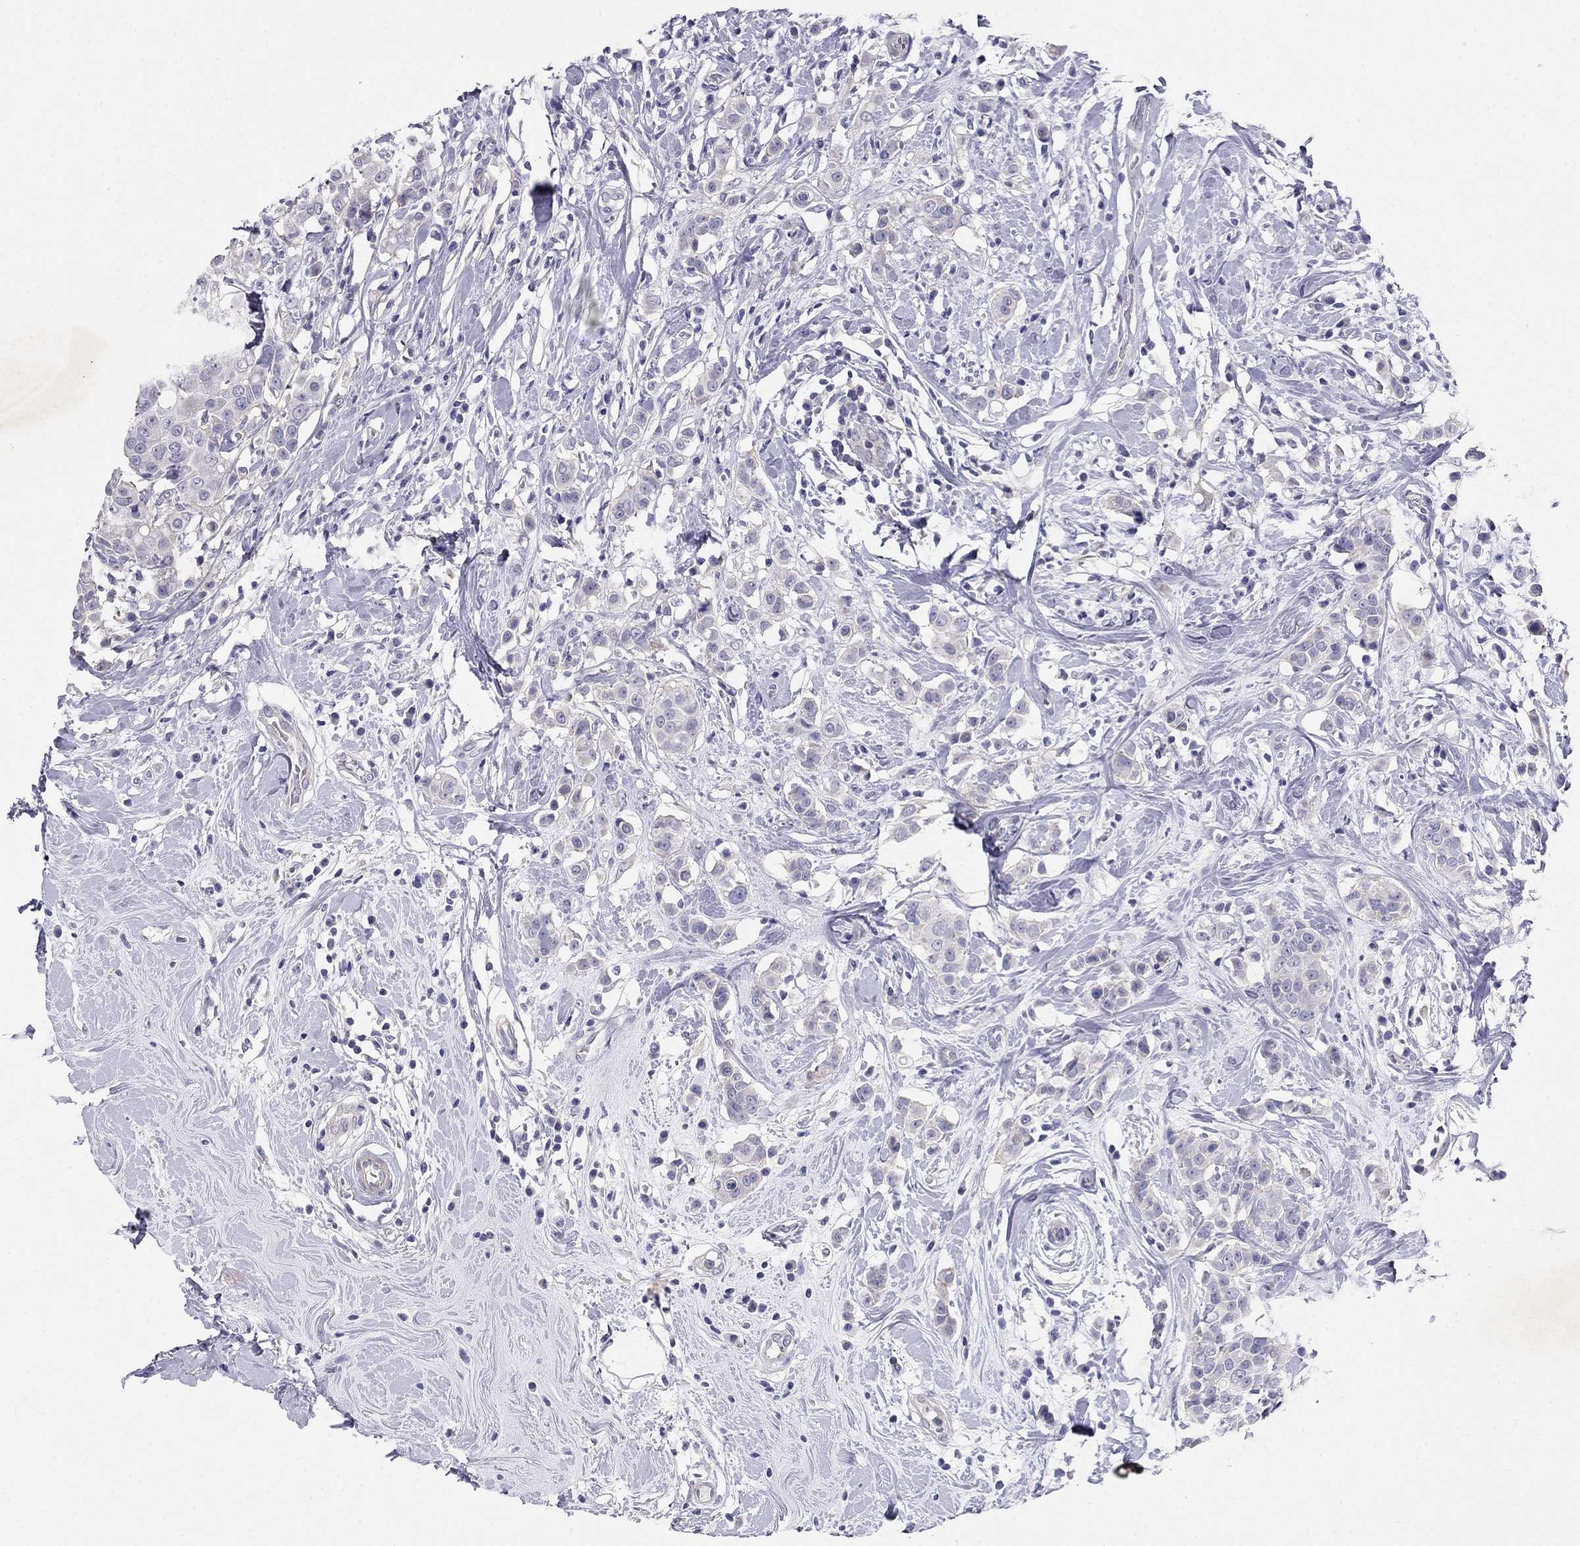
{"staining": {"intensity": "negative", "quantity": "none", "location": "none"}, "tissue": "breast cancer", "cell_type": "Tumor cells", "image_type": "cancer", "snomed": [{"axis": "morphology", "description": "Duct carcinoma"}, {"axis": "topography", "description": "Breast"}], "caption": "Breast cancer stained for a protein using immunohistochemistry demonstrates no expression tumor cells.", "gene": "LY6H", "patient": {"sex": "female", "age": 27}}